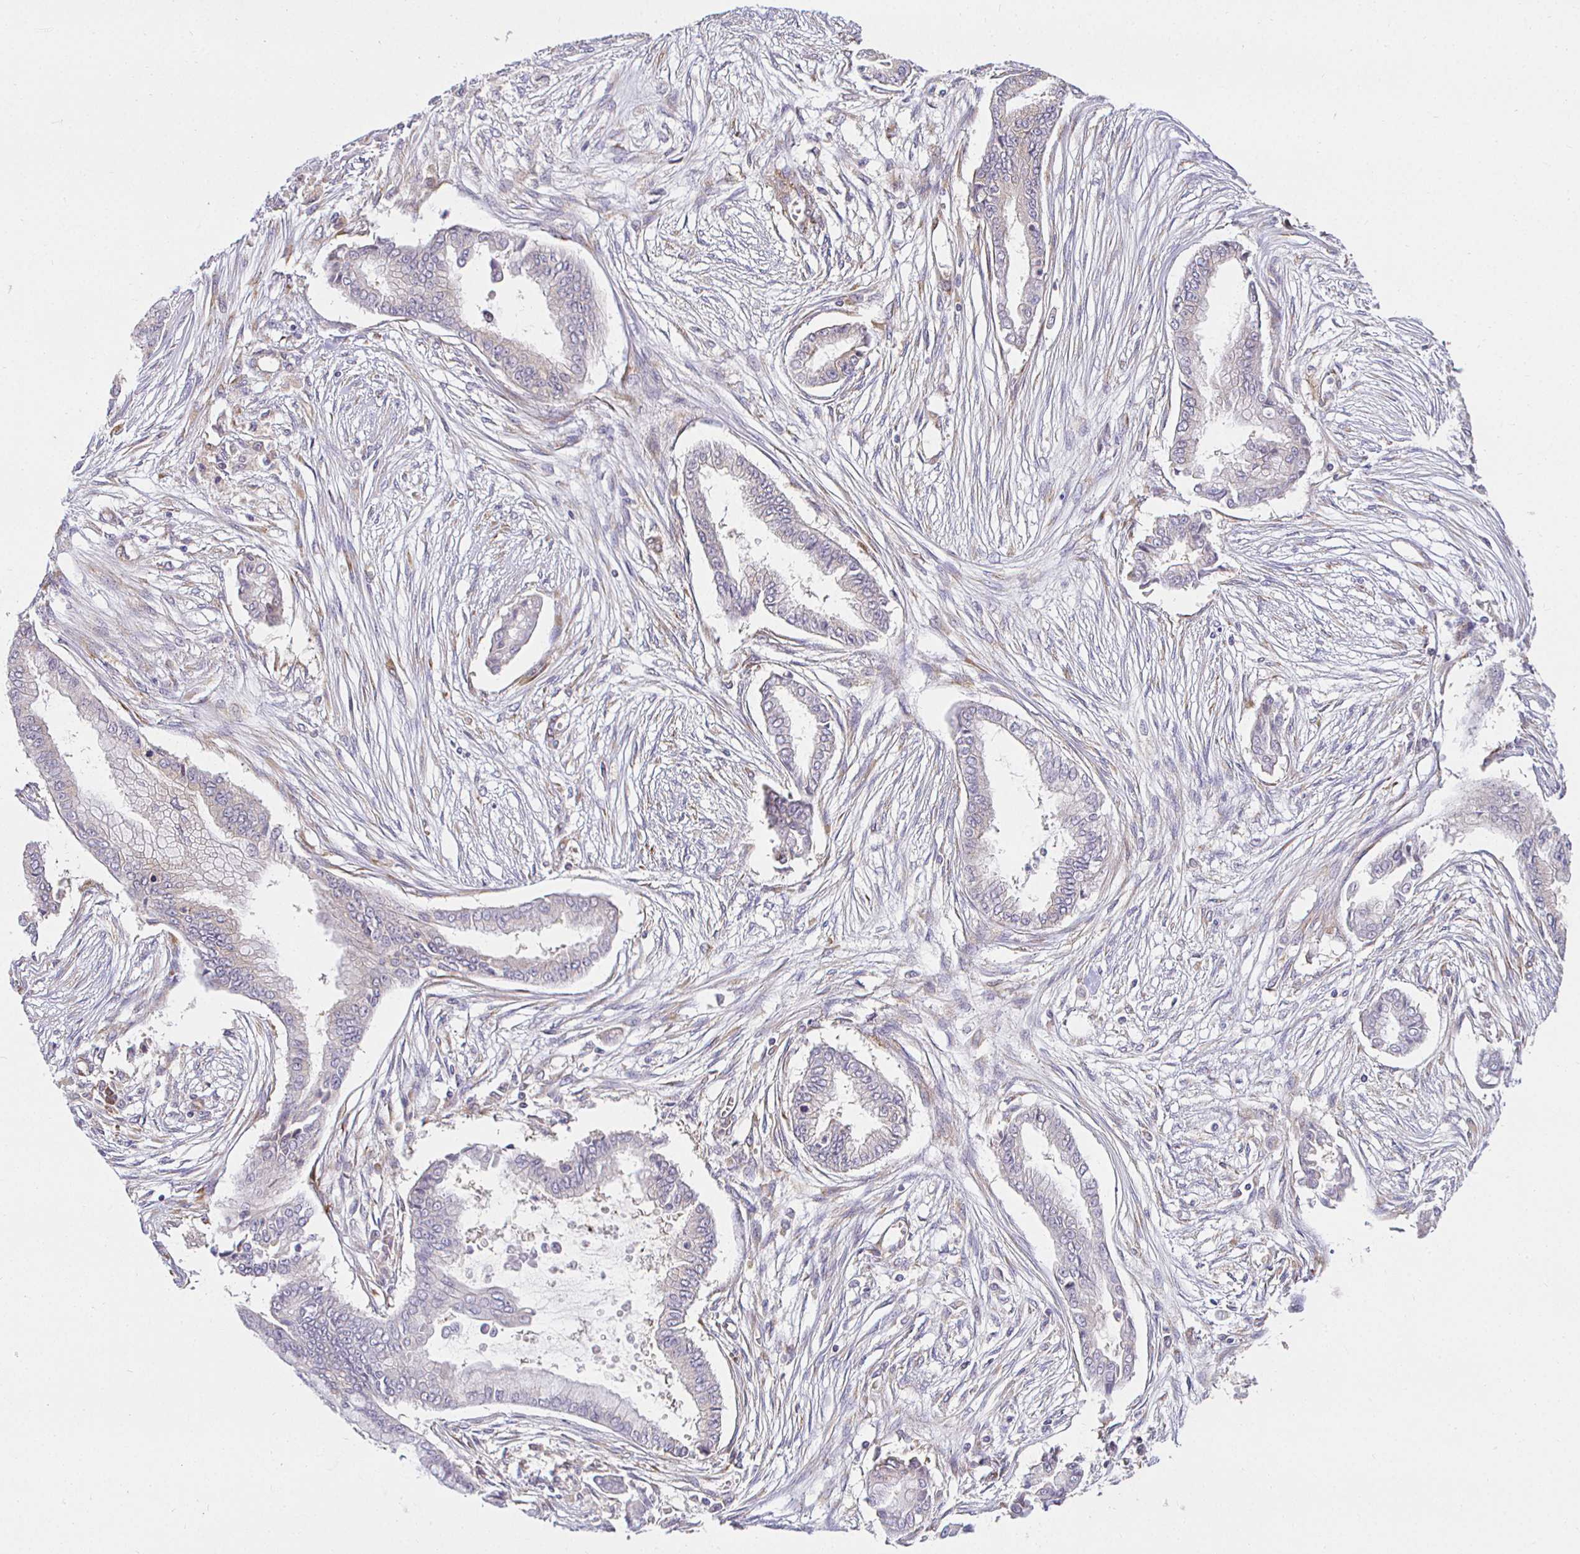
{"staining": {"intensity": "negative", "quantity": "none", "location": "none"}, "tissue": "pancreatic cancer", "cell_type": "Tumor cells", "image_type": "cancer", "snomed": [{"axis": "morphology", "description": "Adenocarcinoma, NOS"}, {"axis": "topography", "description": "Pancreas"}], "caption": "High magnification brightfield microscopy of adenocarcinoma (pancreatic) stained with DAB (3,3'-diaminobenzidine) (brown) and counterstained with hematoxylin (blue): tumor cells show no significant positivity.", "gene": "IRAK1", "patient": {"sex": "female", "age": 68}}